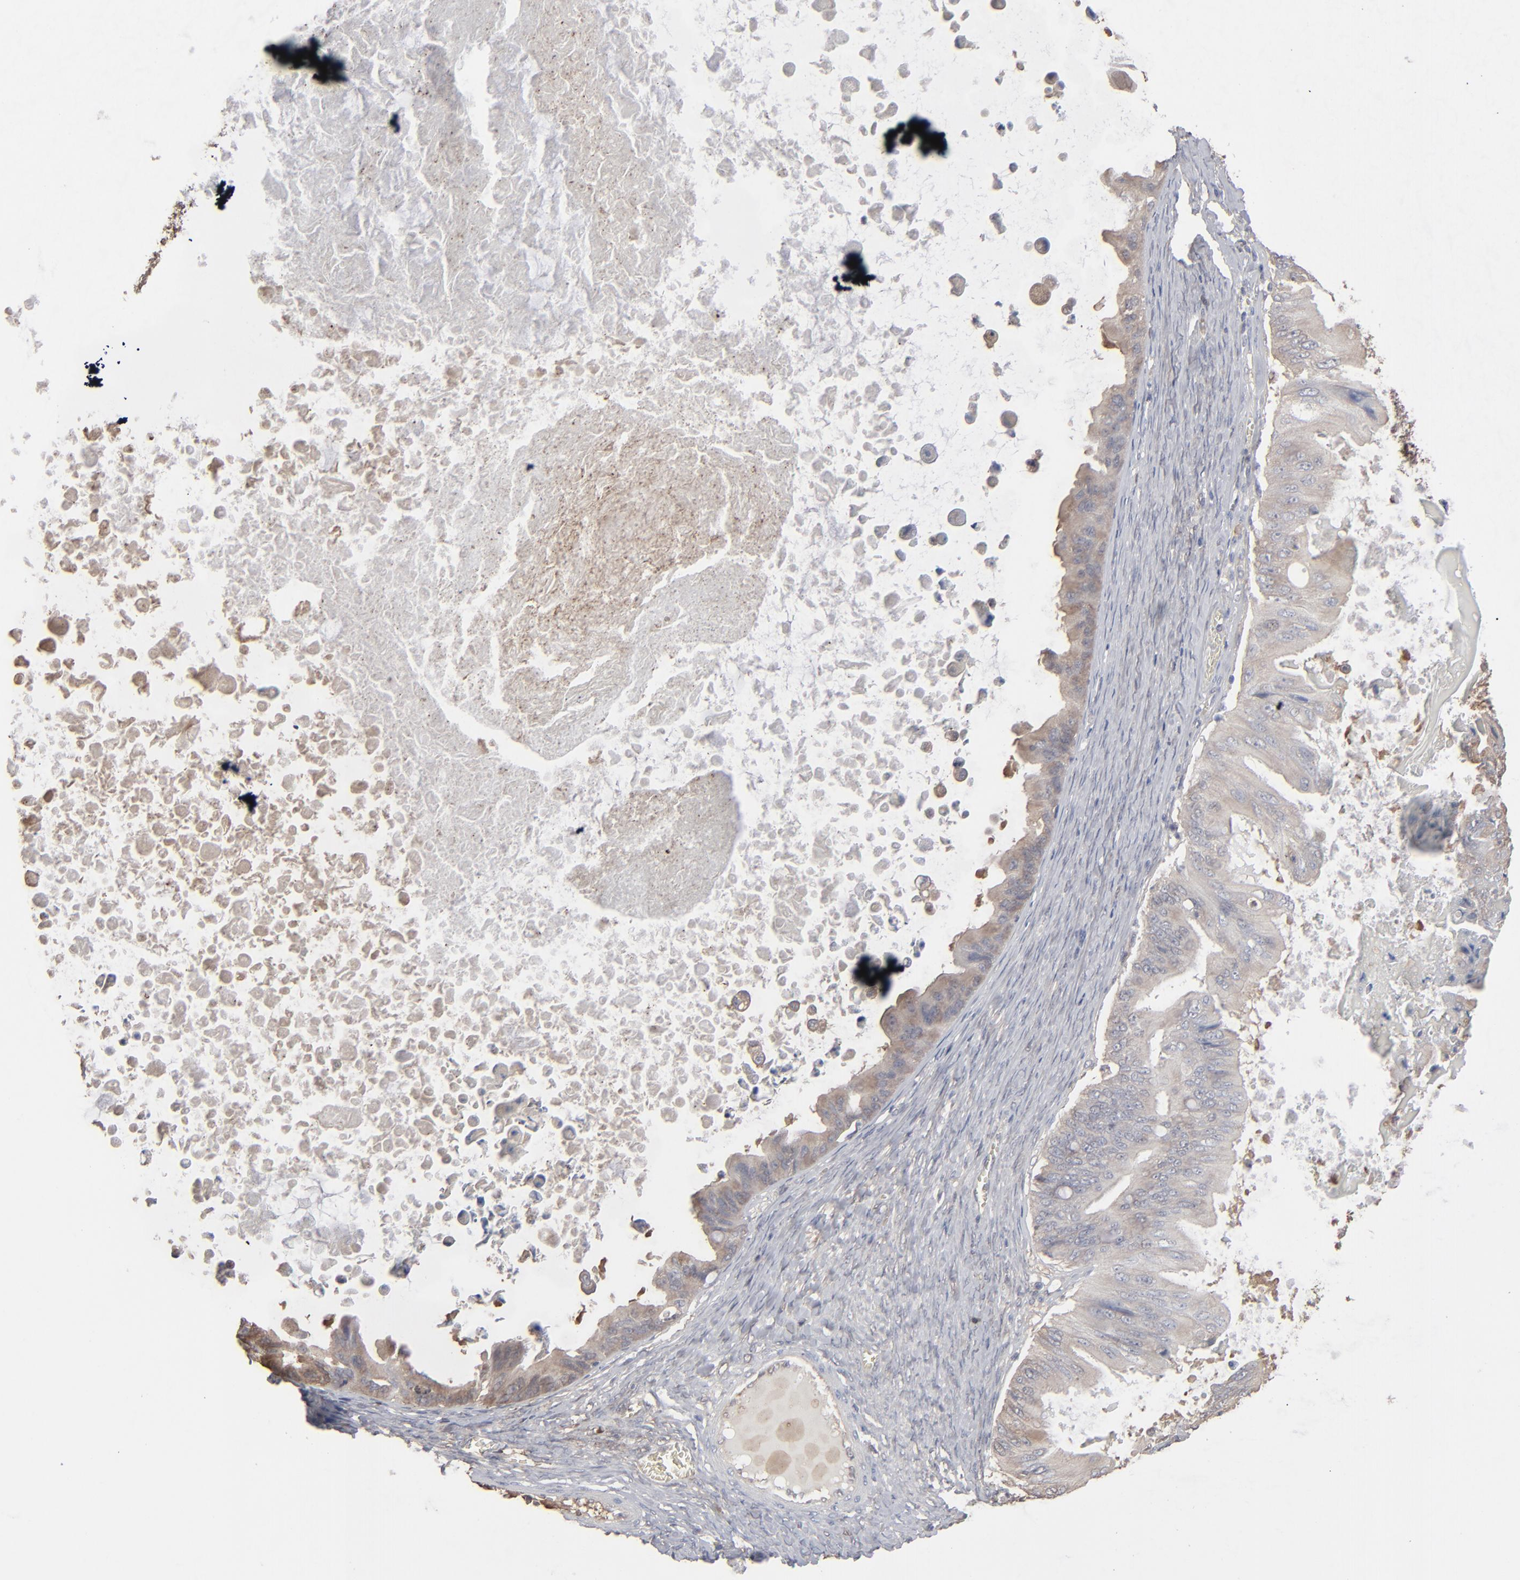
{"staining": {"intensity": "weak", "quantity": ">75%", "location": "cytoplasmic/membranous"}, "tissue": "ovarian cancer", "cell_type": "Tumor cells", "image_type": "cancer", "snomed": [{"axis": "morphology", "description": "Cystadenocarcinoma, mucinous, NOS"}, {"axis": "topography", "description": "Ovary"}], "caption": "Approximately >75% of tumor cells in mucinous cystadenocarcinoma (ovarian) reveal weak cytoplasmic/membranous protein positivity as visualized by brown immunohistochemical staining.", "gene": "NME1-NME2", "patient": {"sex": "female", "age": 37}}